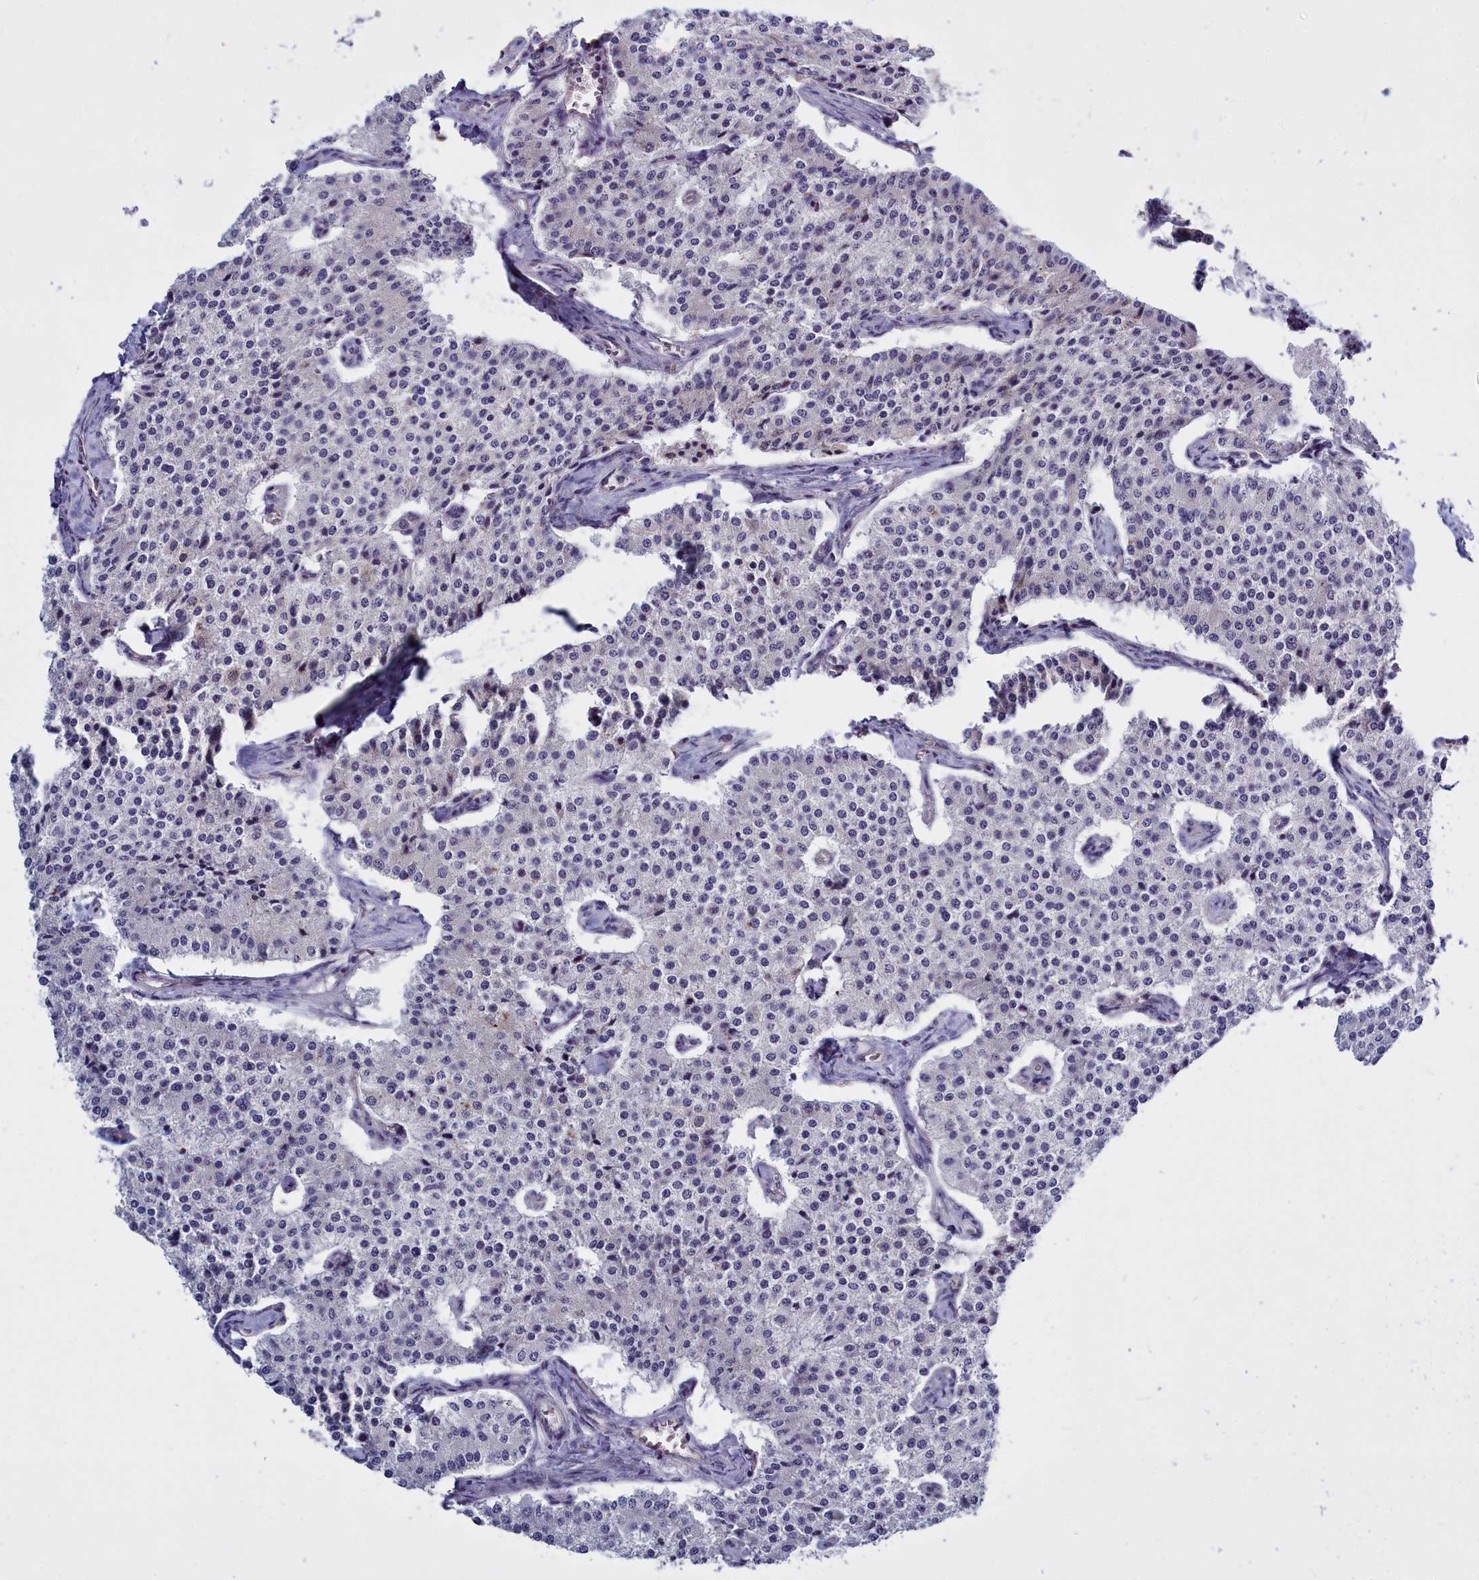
{"staining": {"intensity": "negative", "quantity": "none", "location": "none"}, "tissue": "carcinoid", "cell_type": "Tumor cells", "image_type": "cancer", "snomed": [{"axis": "morphology", "description": "Carcinoid, malignant, NOS"}, {"axis": "topography", "description": "Colon"}], "caption": "There is no significant expression in tumor cells of malignant carcinoid.", "gene": "RAPGEF4", "patient": {"sex": "female", "age": 52}}